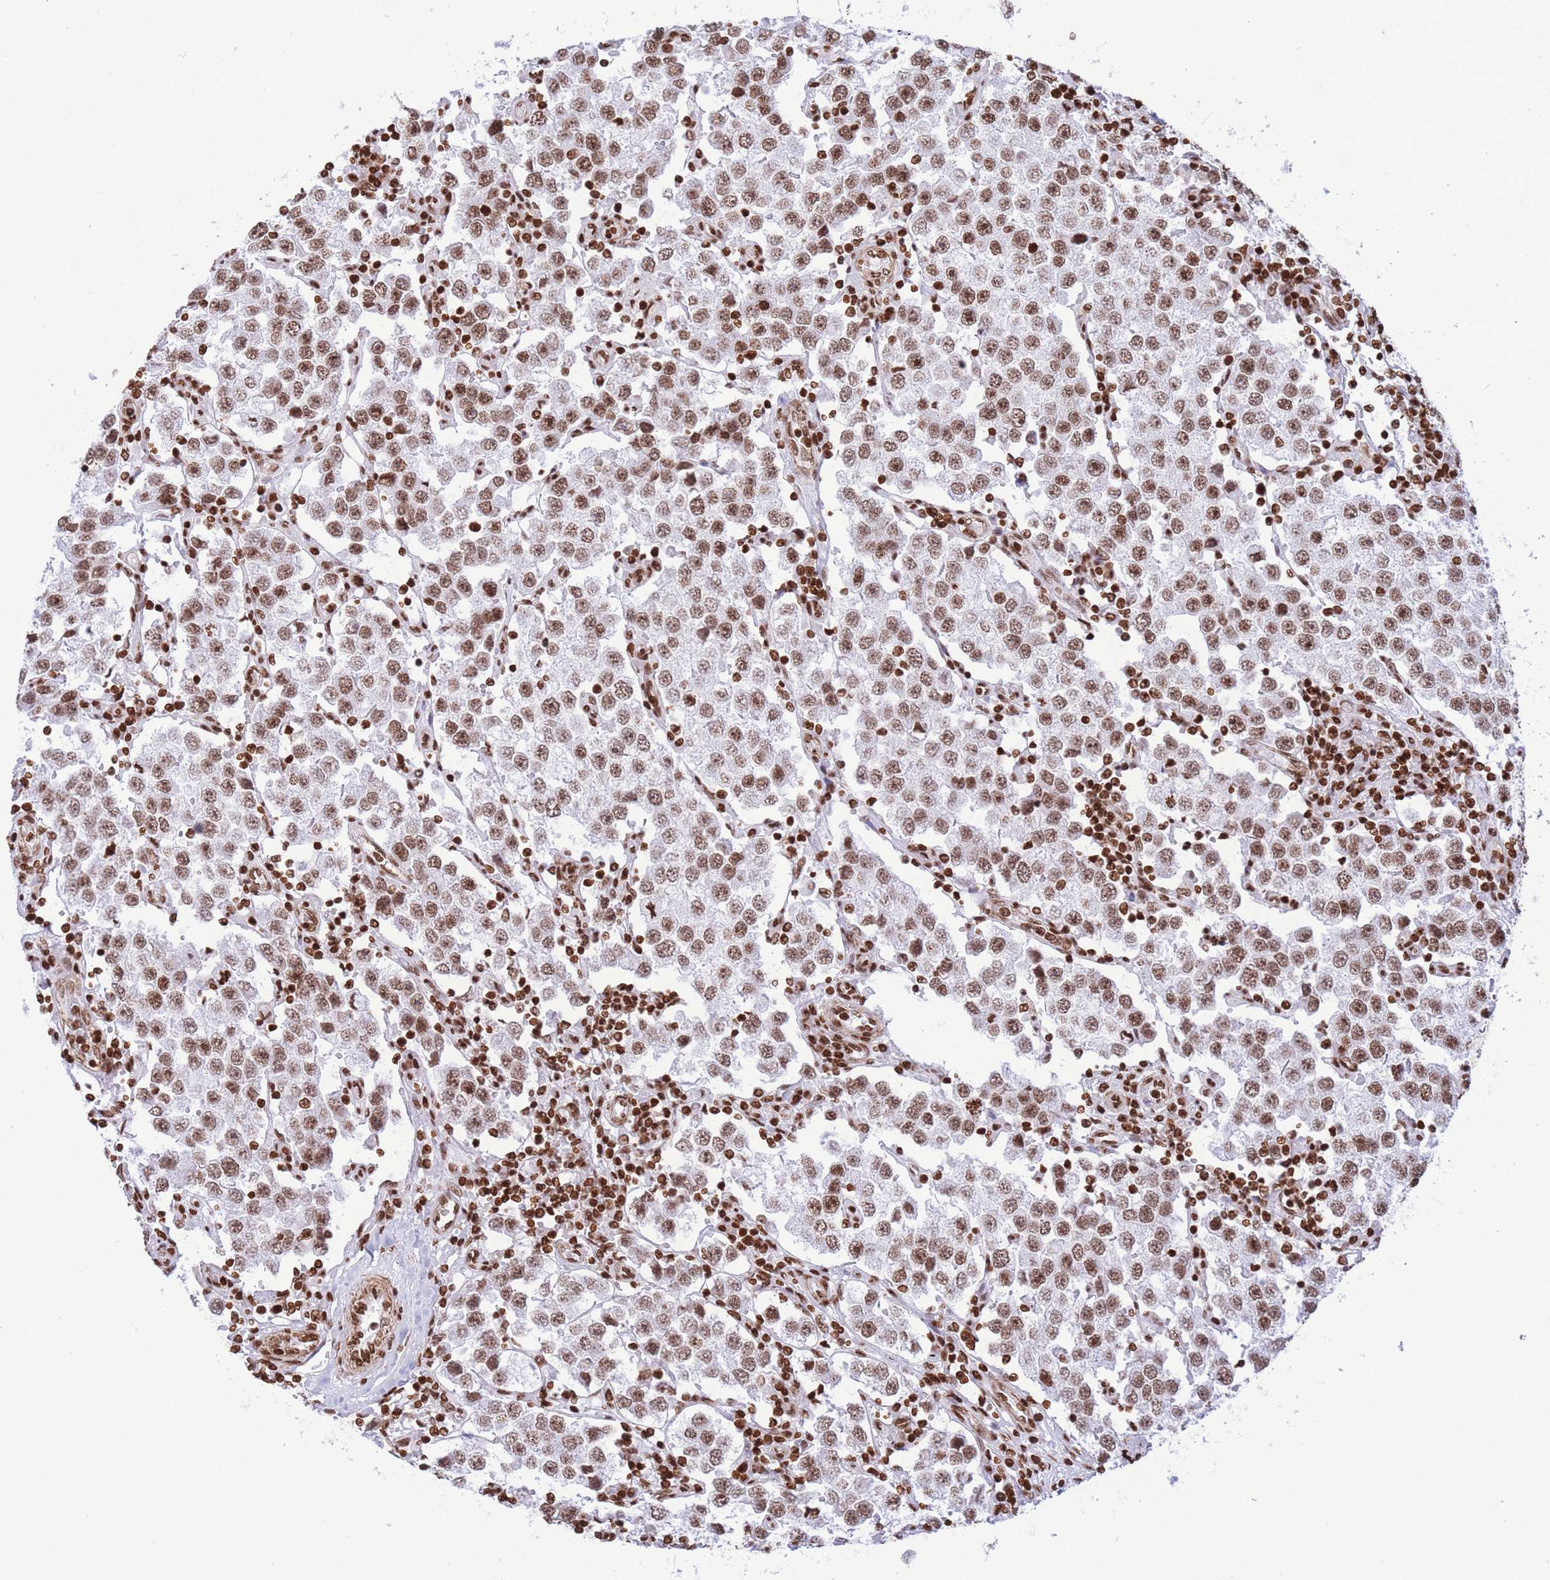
{"staining": {"intensity": "moderate", "quantity": ">75%", "location": "nuclear"}, "tissue": "testis cancer", "cell_type": "Tumor cells", "image_type": "cancer", "snomed": [{"axis": "morphology", "description": "Seminoma, NOS"}, {"axis": "topography", "description": "Testis"}], "caption": "This image reveals IHC staining of human testis cancer (seminoma), with medium moderate nuclear positivity in approximately >75% of tumor cells.", "gene": "H2BC11", "patient": {"sex": "male", "age": 37}}